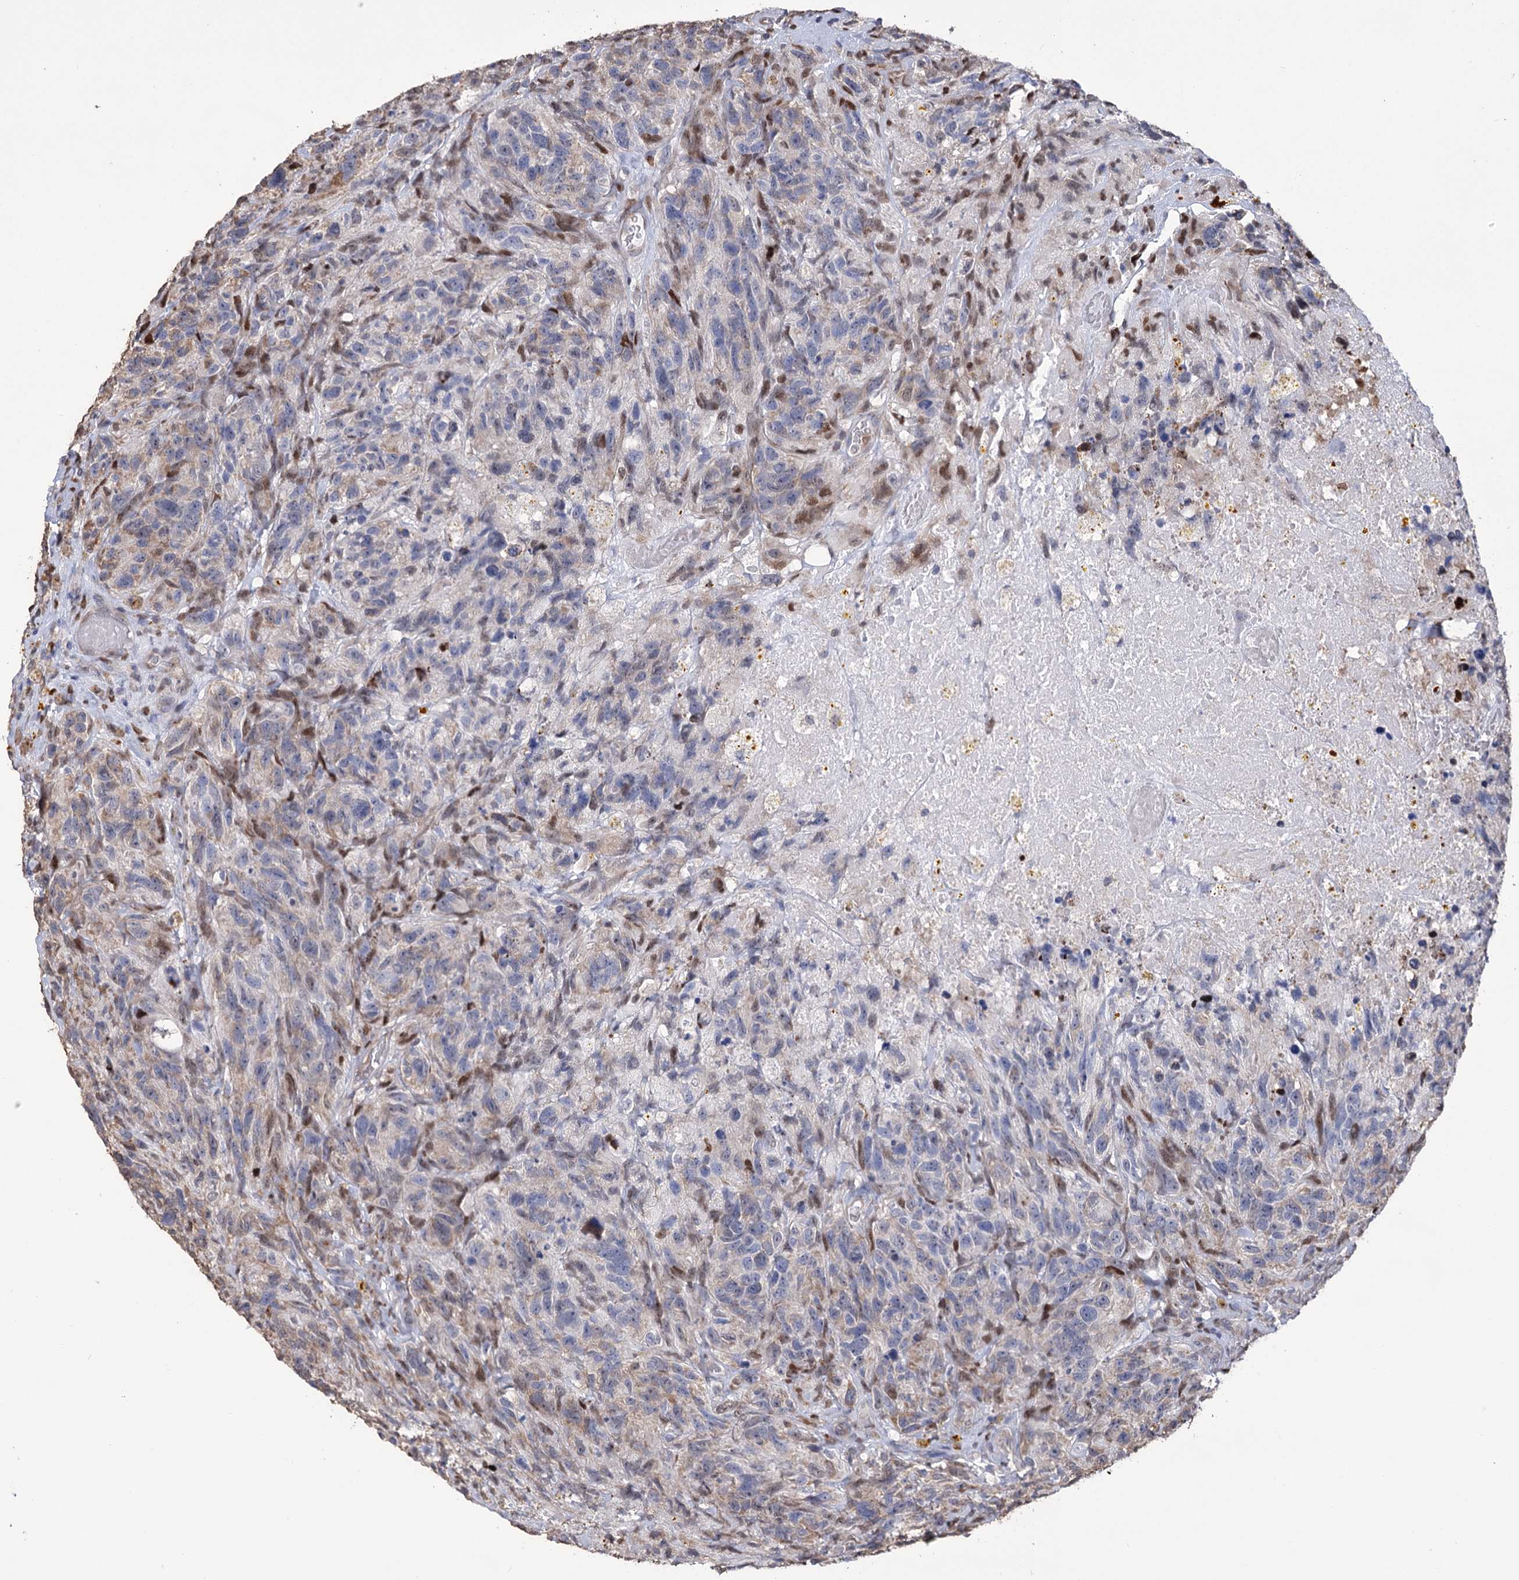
{"staining": {"intensity": "weak", "quantity": "<25%", "location": "nuclear"}, "tissue": "glioma", "cell_type": "Tumor cells", "image_type": "cancer", "snomed": [{"axis": "morphology", "description": "Glioma, malignant, High grade"}, {"axis": "topography", "description": "Brain"}], "caption": "Immunohistochemistry of human malignant glioma (high-grade) reveals no expression in tumor cells. (DAB (3,3'-diaminobenzidine) immunohistochemistry, high magnification).", "gene": "NFU1", "patient": {"sex": "male", "age": 69}}